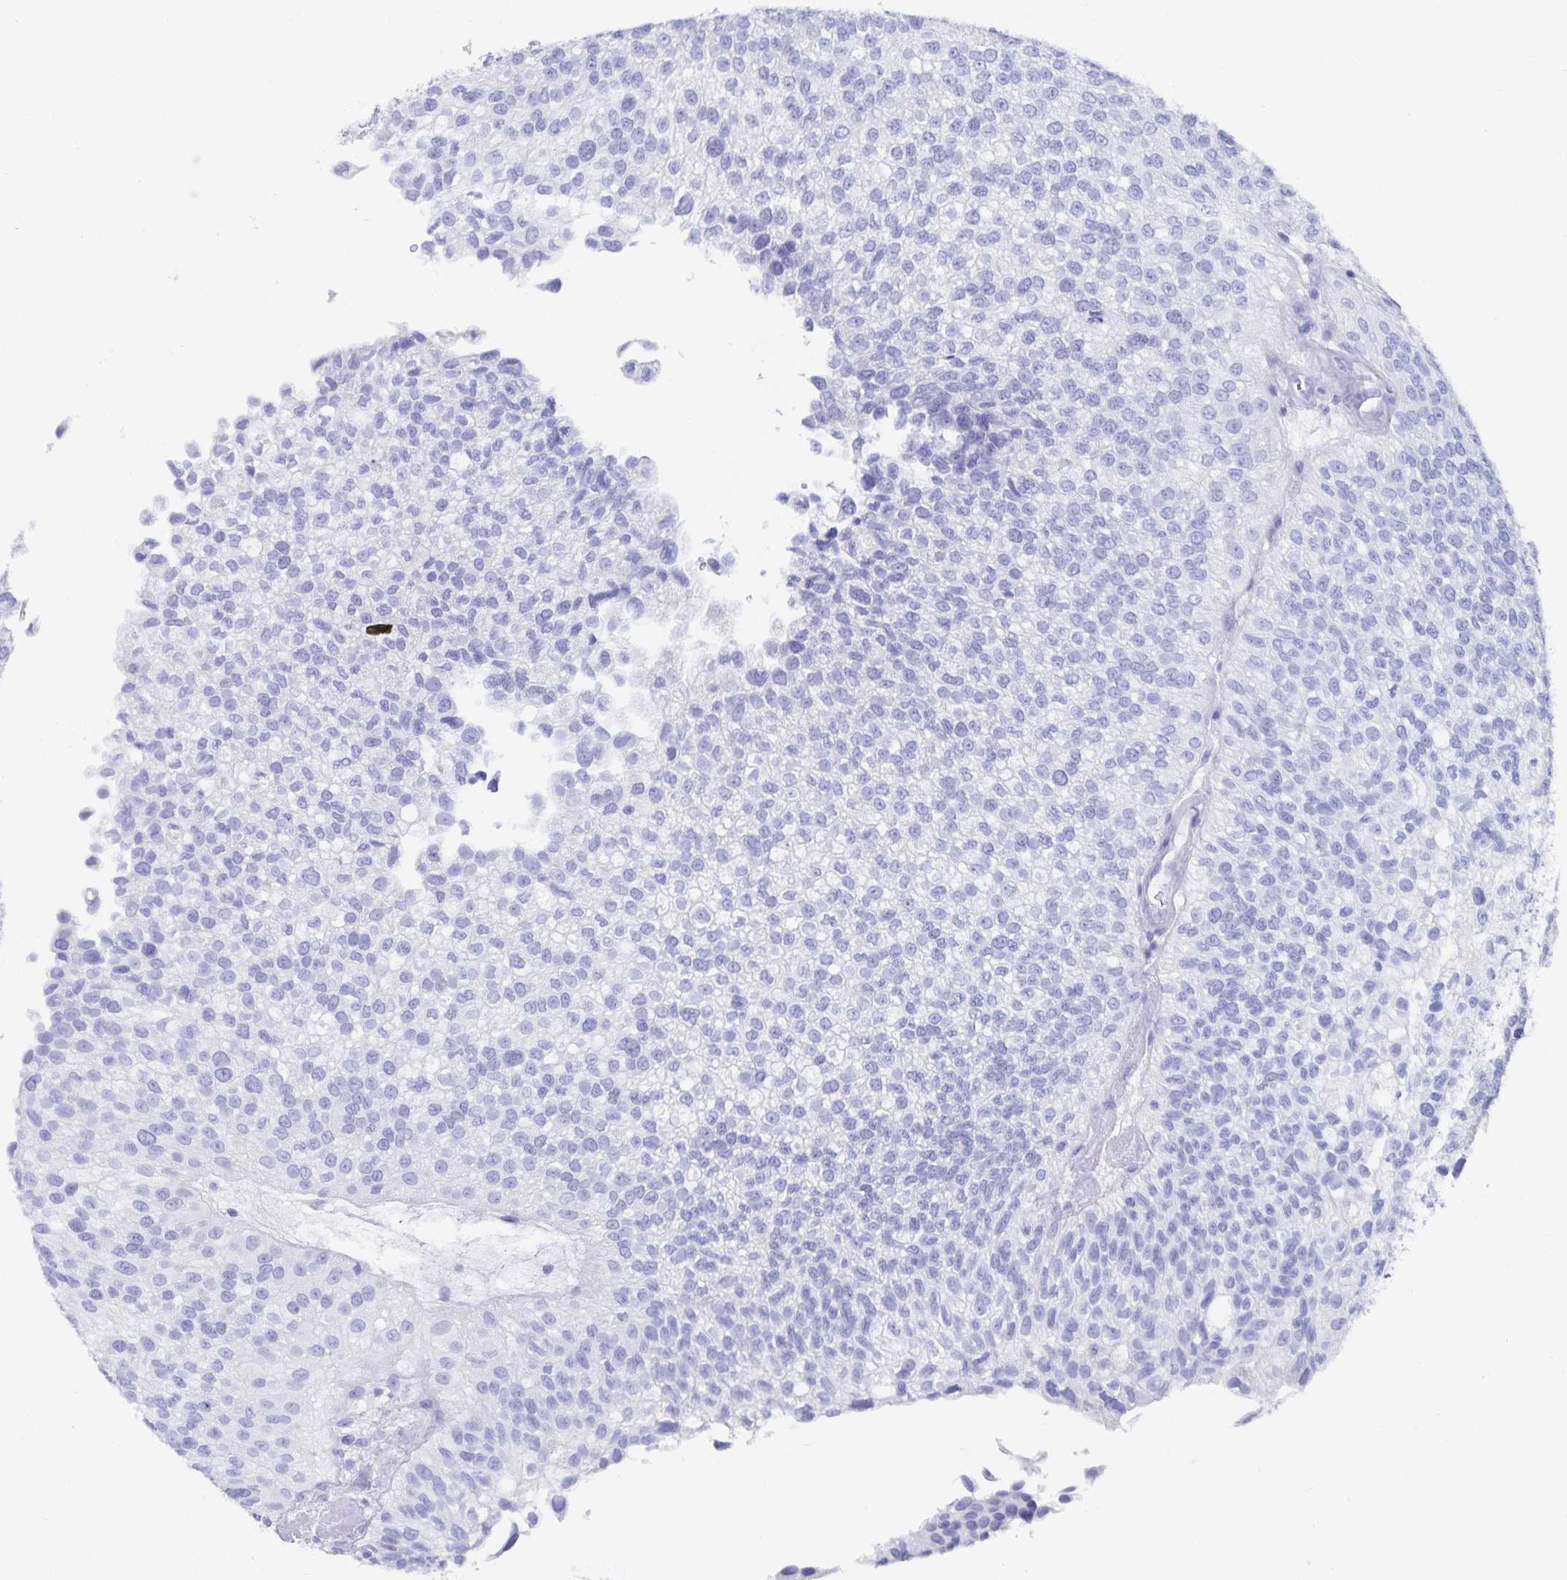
{"staining": {"intensity": "negative", "quantity": "none", "location": "none"}, "tissue": "urothelial cancer", "cell_type": "Tumor cells", "image_type": "cancer", "snomed": [{"axis": "morphology", "description": "Urothelial carcinoma, NOS"}, {"axis": "topography", "description": "Urinary bladder"}], "caption": "DAB immunohistochemical staining of human urothelial cancer shows no significant staining in tumor cells. (DAB (3,3'-diaminobenzidine) IHC with hematoxylin counter stain).", "gene": "C19orf73", "patient": {"sex": "male", "age": 87}}